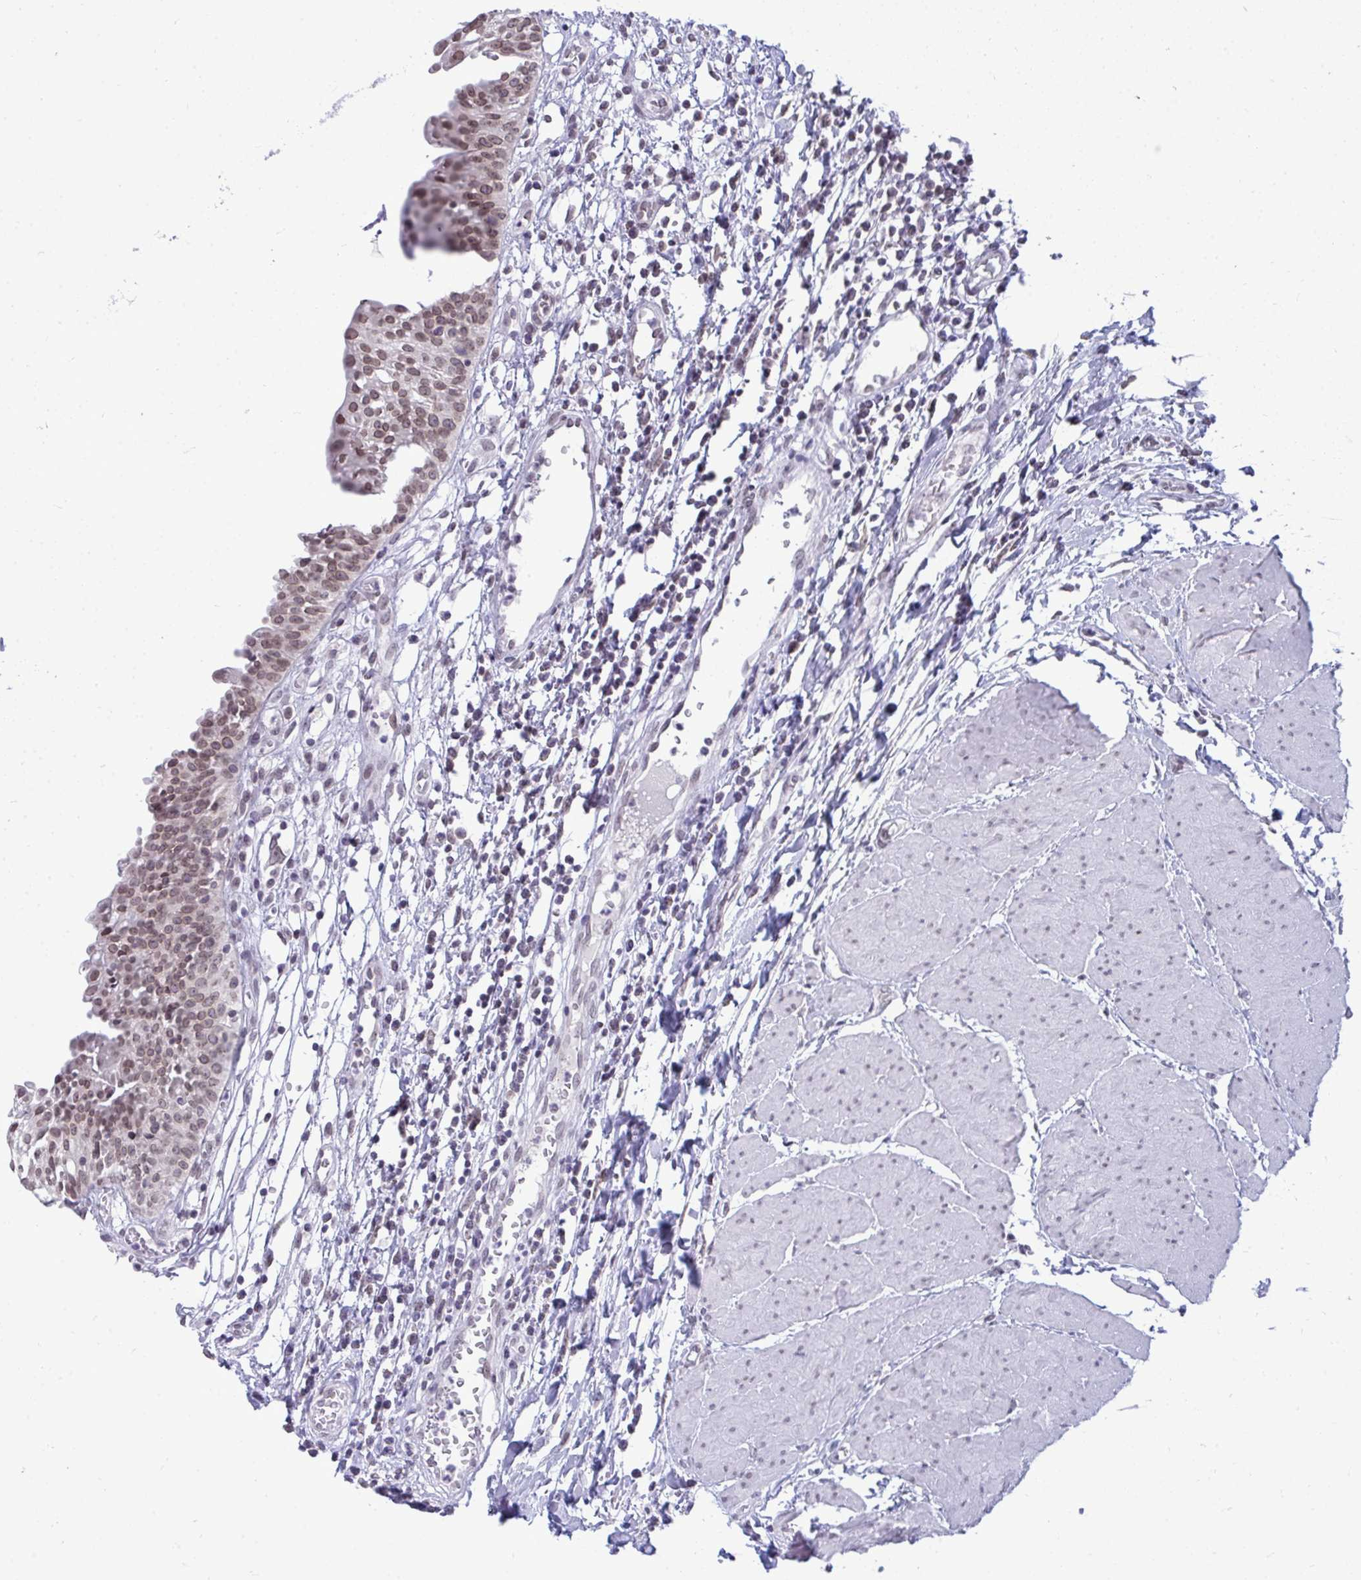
{"staining": {"intensity": "moderate", "quantity": ">75%", "location": "nuclear"}, "tissue": "urinary bladder", "cell_type": "Urothelial cells", "image_type": "normal", "snomed": [{"axis": "morphology", "description": "Normal tissue, NOS"}, {"axis": "topography", "description": "Urinary bladder"}], "caption": "Immunohistochemistry of normal human urinary bladder exhibits medium levels of moderate nuclear expression in about >75% of urothelial cells.", "gene": "JPT1", "patient": {"sex": "male", "age": 64}}